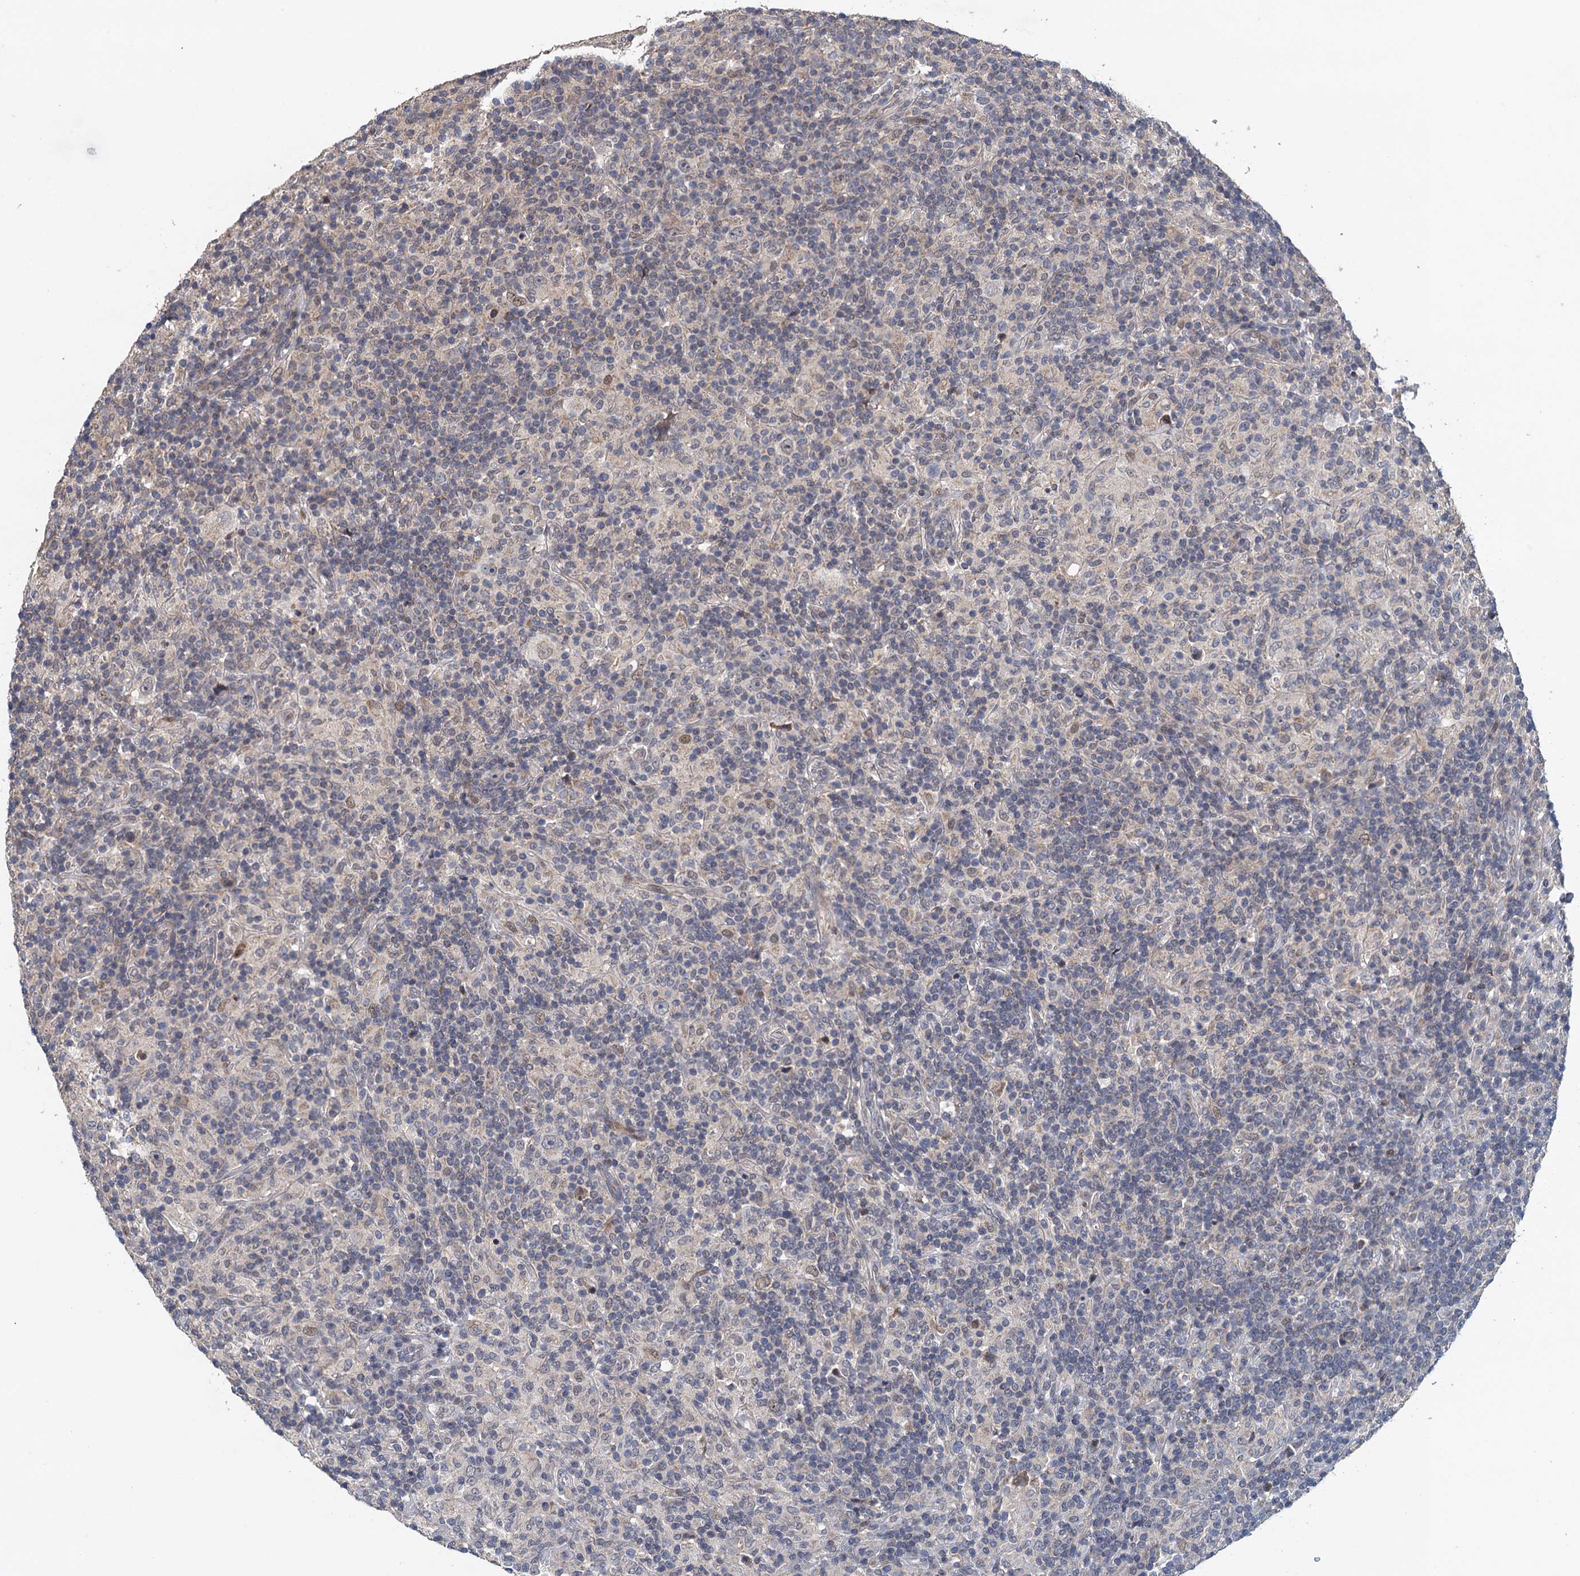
{"staining": {"intensity": "negative", "quantity": "none", "location": "none"}, "tissue": "lymphoma", "cell_type": "Tumor cells", "image_type": "cancer", "snomed": [{"axis": "morphology", "description": "Hodgkin's disease, NOS"}, {"axis": "topography", "description": "Lymph node"}], "caption": "An IHC photomicrograph of Hodgkin's disease is shown. There is no staining in tumor cells of Hodgkin's disease.", "gene": "MDM1", "patient": {"sex": "male", "age": 70}}